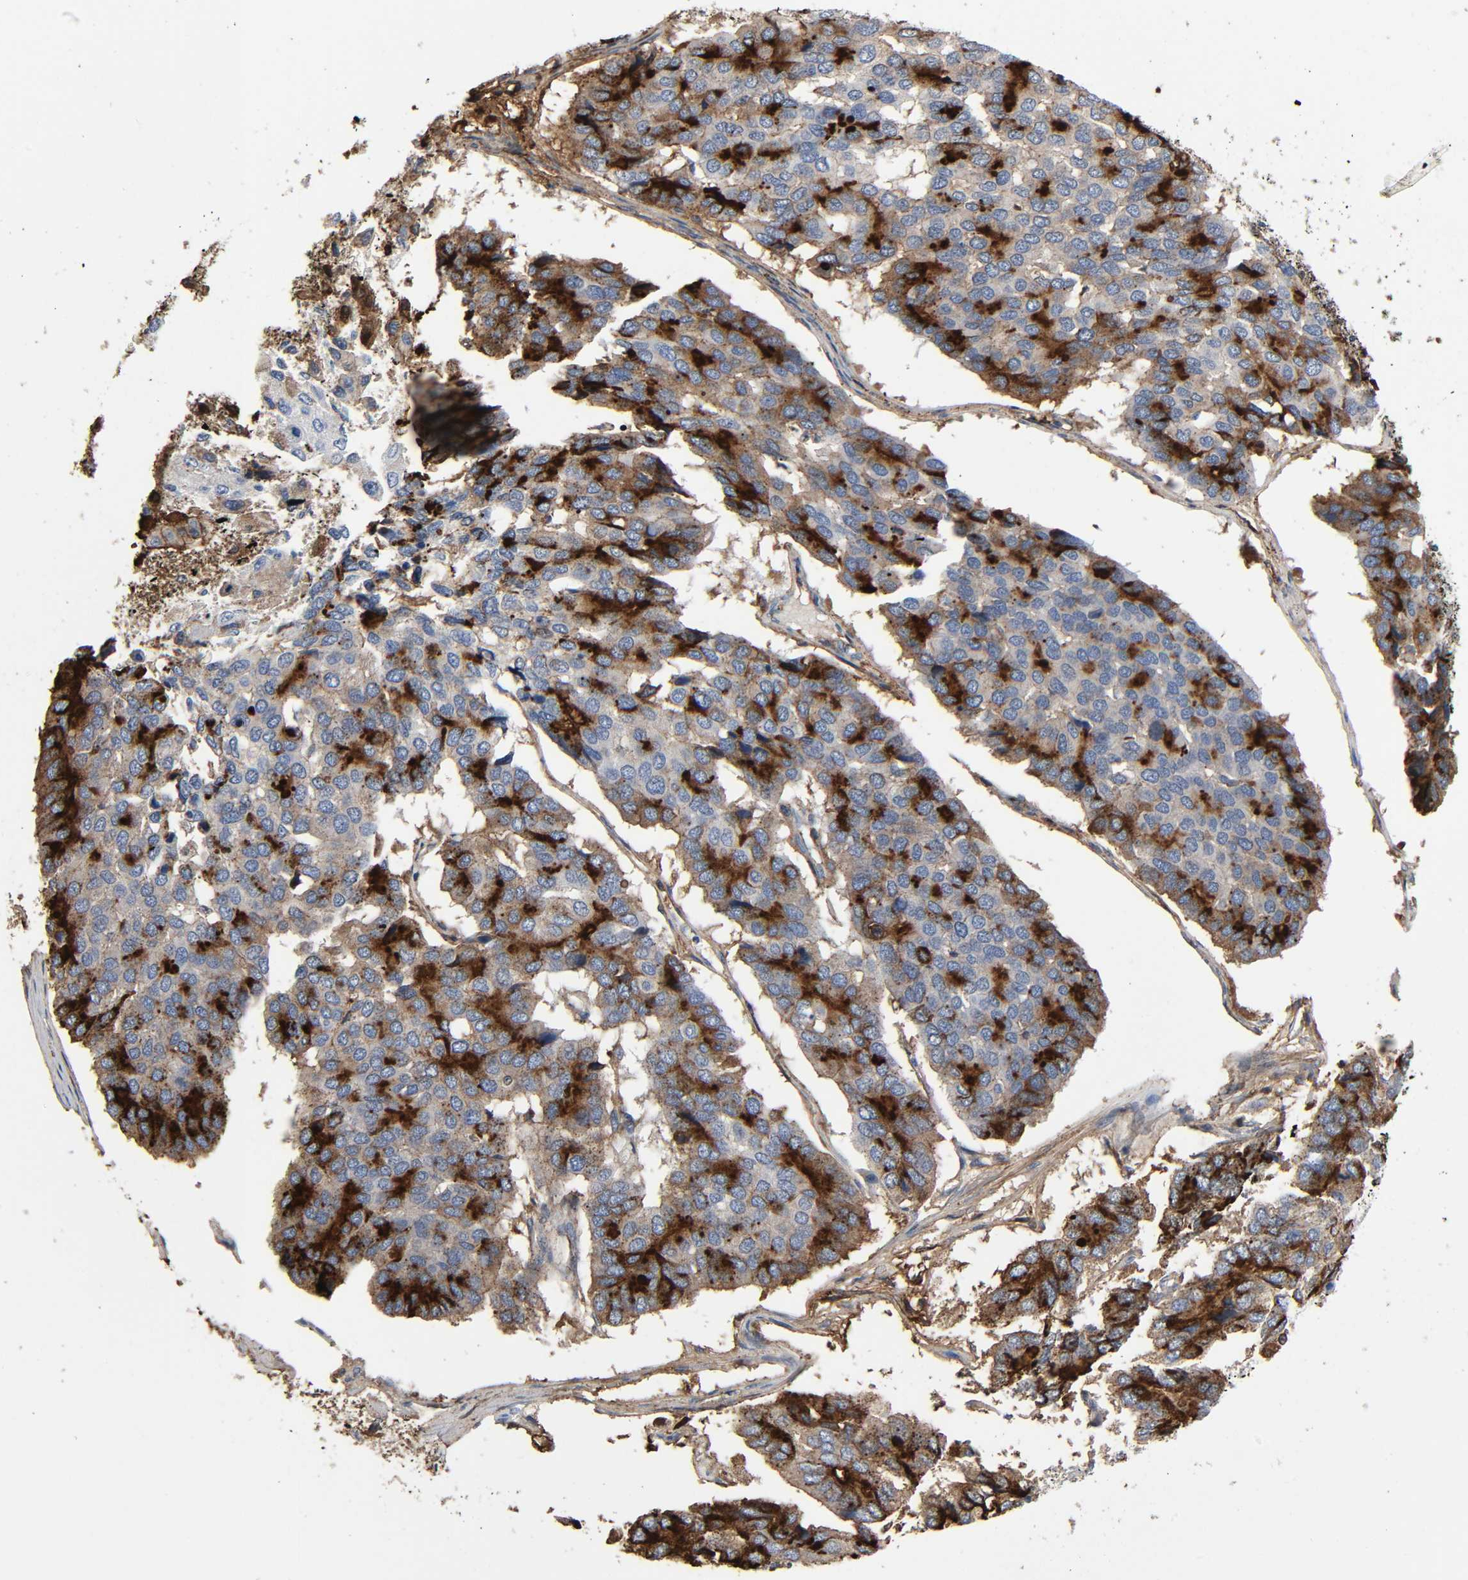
{"staining": {"intensity": "moderate", "quantity": "25%-75%", "location": "cytoplasmic/membranous"}, "tissue": "pancreatic cancer", "cell_type": "Tumor cells", "image_type": "cancer", "snomed": [{"axis": "morphology", "description": "Adenocarcinoma, NOS"}, {"axis": "topography", "description": "Pancreas"}], "caption": "Tumor cells exhibit medium levels of moderate cytoplasmic/membranous staining in approximately 25%-75% of cells in adenocarcinoma (pancreatic). The staining is performed using DAB brown chromogen to label protein expression. The nuclei are counter-stained blue using hematoxylin.", "gene": "C3", "patient": {"sex": "male", "age": 50}}